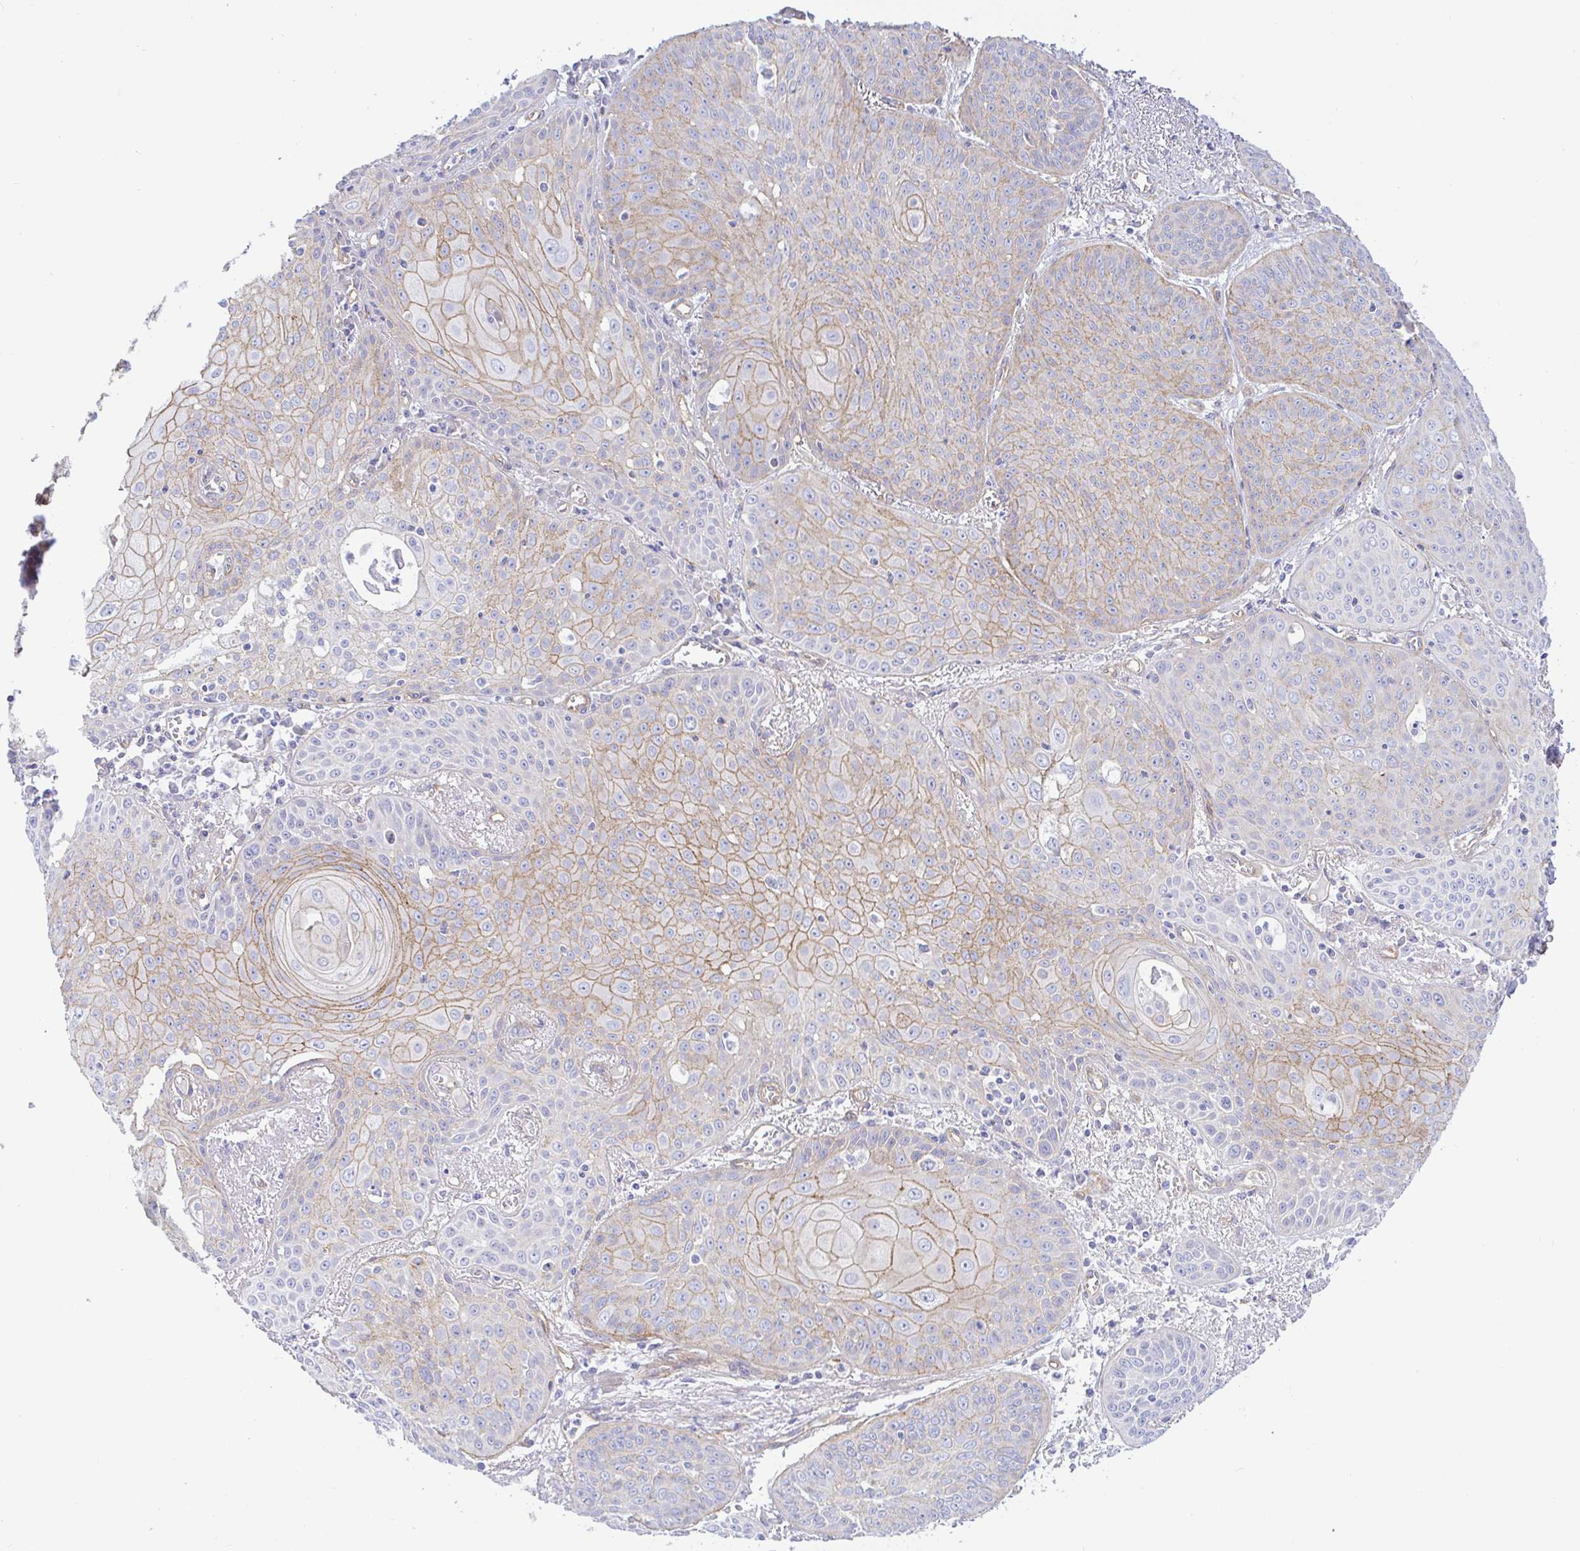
{"staining": {"intensity": "moderate", "quantity": "25%-75%", "location": "cytoplasmic/membranous"}, "tissue": "lung cancer", "cell_type": "Tumor cells", "image_type": "cancer", "snomed": [{"axis": "morphology", "description": "Squamous cell carcinoma, NOS"}, {"axis": "topography", "description": "Lung"}], "caption": "Protein positivity by IHC reveals moderate cytoplasmic/membranous expression in approximately 25%-75% of tumor cells in squamous cell carcinoma (lung).", "gene": "ARL4D", "patient": {"sex": "male", "age": 74}}